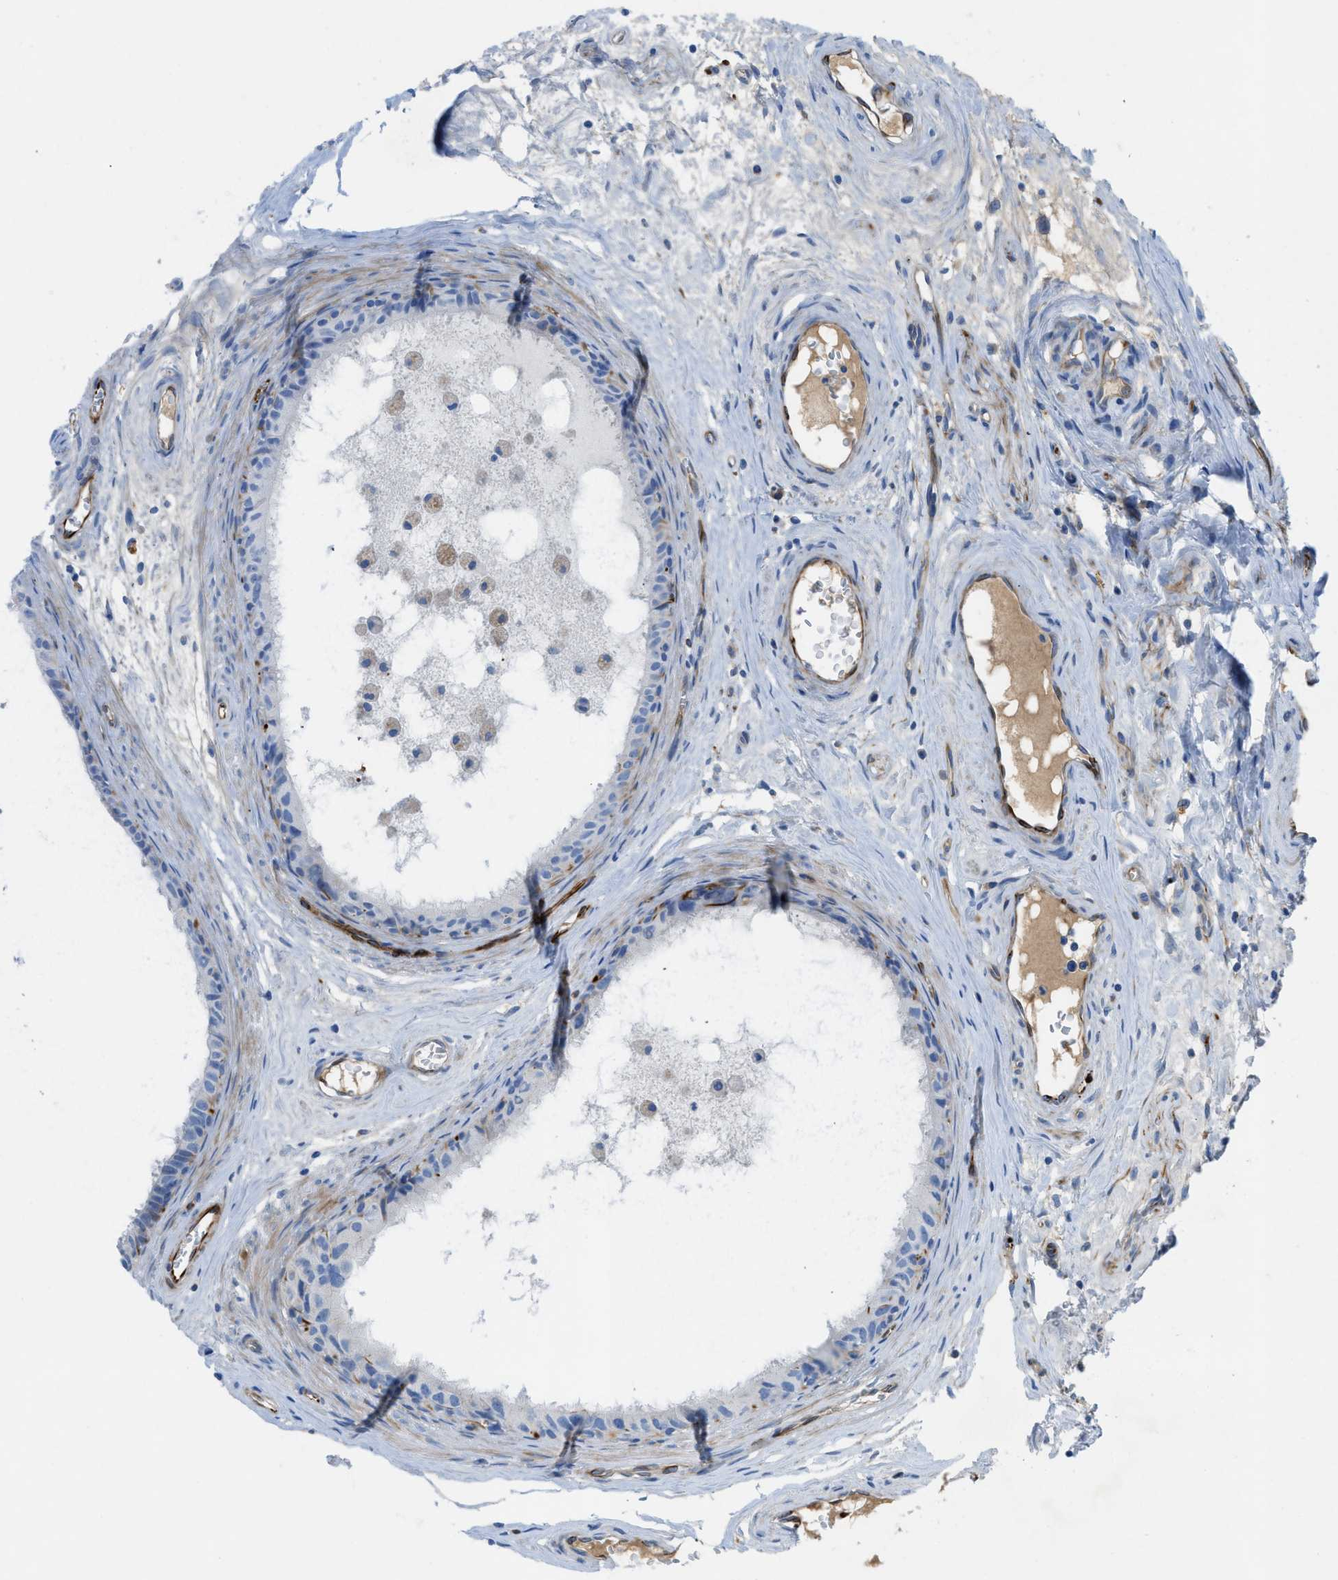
{"staining": {"intensity": "negative", "quantity": "none", "location": "none"}, "tissue": "epididymis", "cell_type": "Glandular cells", "image_type": "normal", "snomed": [{"axis": "morphology", "description": "Normal tissue, NOS"}, {"axis": "morphology", "description": "Inflammation, NOS"}, {"axis": "topography", "description": "Epididymis"}], "caption": "Glandular cells are negative for protein expression in unremarkable human epididymis. (Brightfield microscopy of DAB immunohistochemistry (IHC) at high magnification).", "gene": "XCR1", "patient": {"sex": "male", "age": 85}}